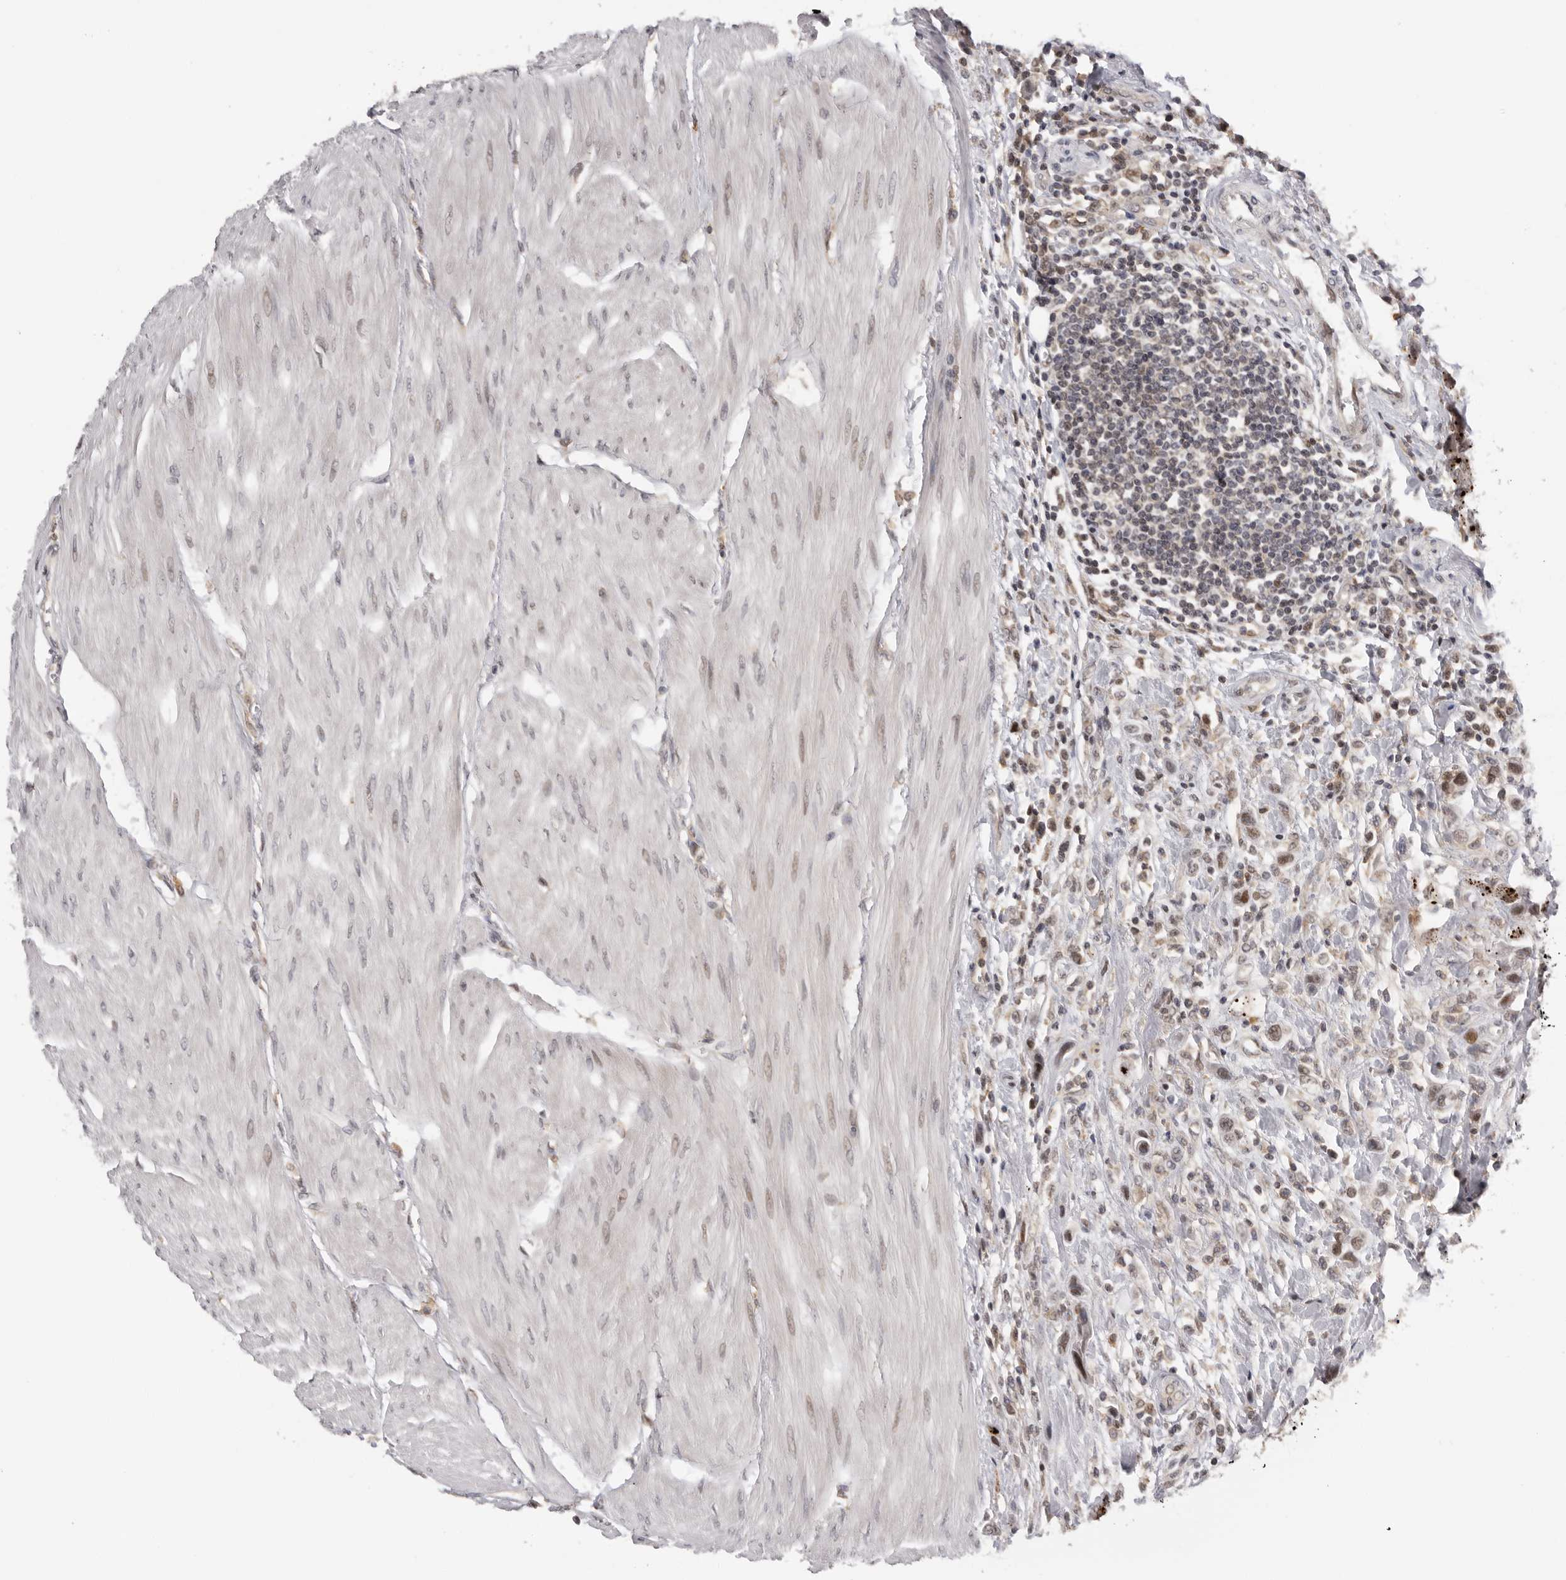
{"staining": {"intensity": "moderate", "quantity": "25%-75%", "location": "nuclear"}, "tissue": "urothelial cancer", "cell_type": "Tumor cells", "image_type": "cancer", "snomed": [{"axis": "morphology", "description": "Urothelial carcinoma, High grade"}, {"axis": "topography", "description": "Urinary bladder"}], "caption": "Immunohistochemical staining of human urothelial cancer shows medium levels of moderate nuclear positivity in about 25%-75% of tumor cells. The protein of interest is stained brown, and the nuclei are stained in blue (DAB IHC with brightfield microscopy, high magnification).", "gene": "KIF2B", "patient": {"sex": "male", "age": 50}}